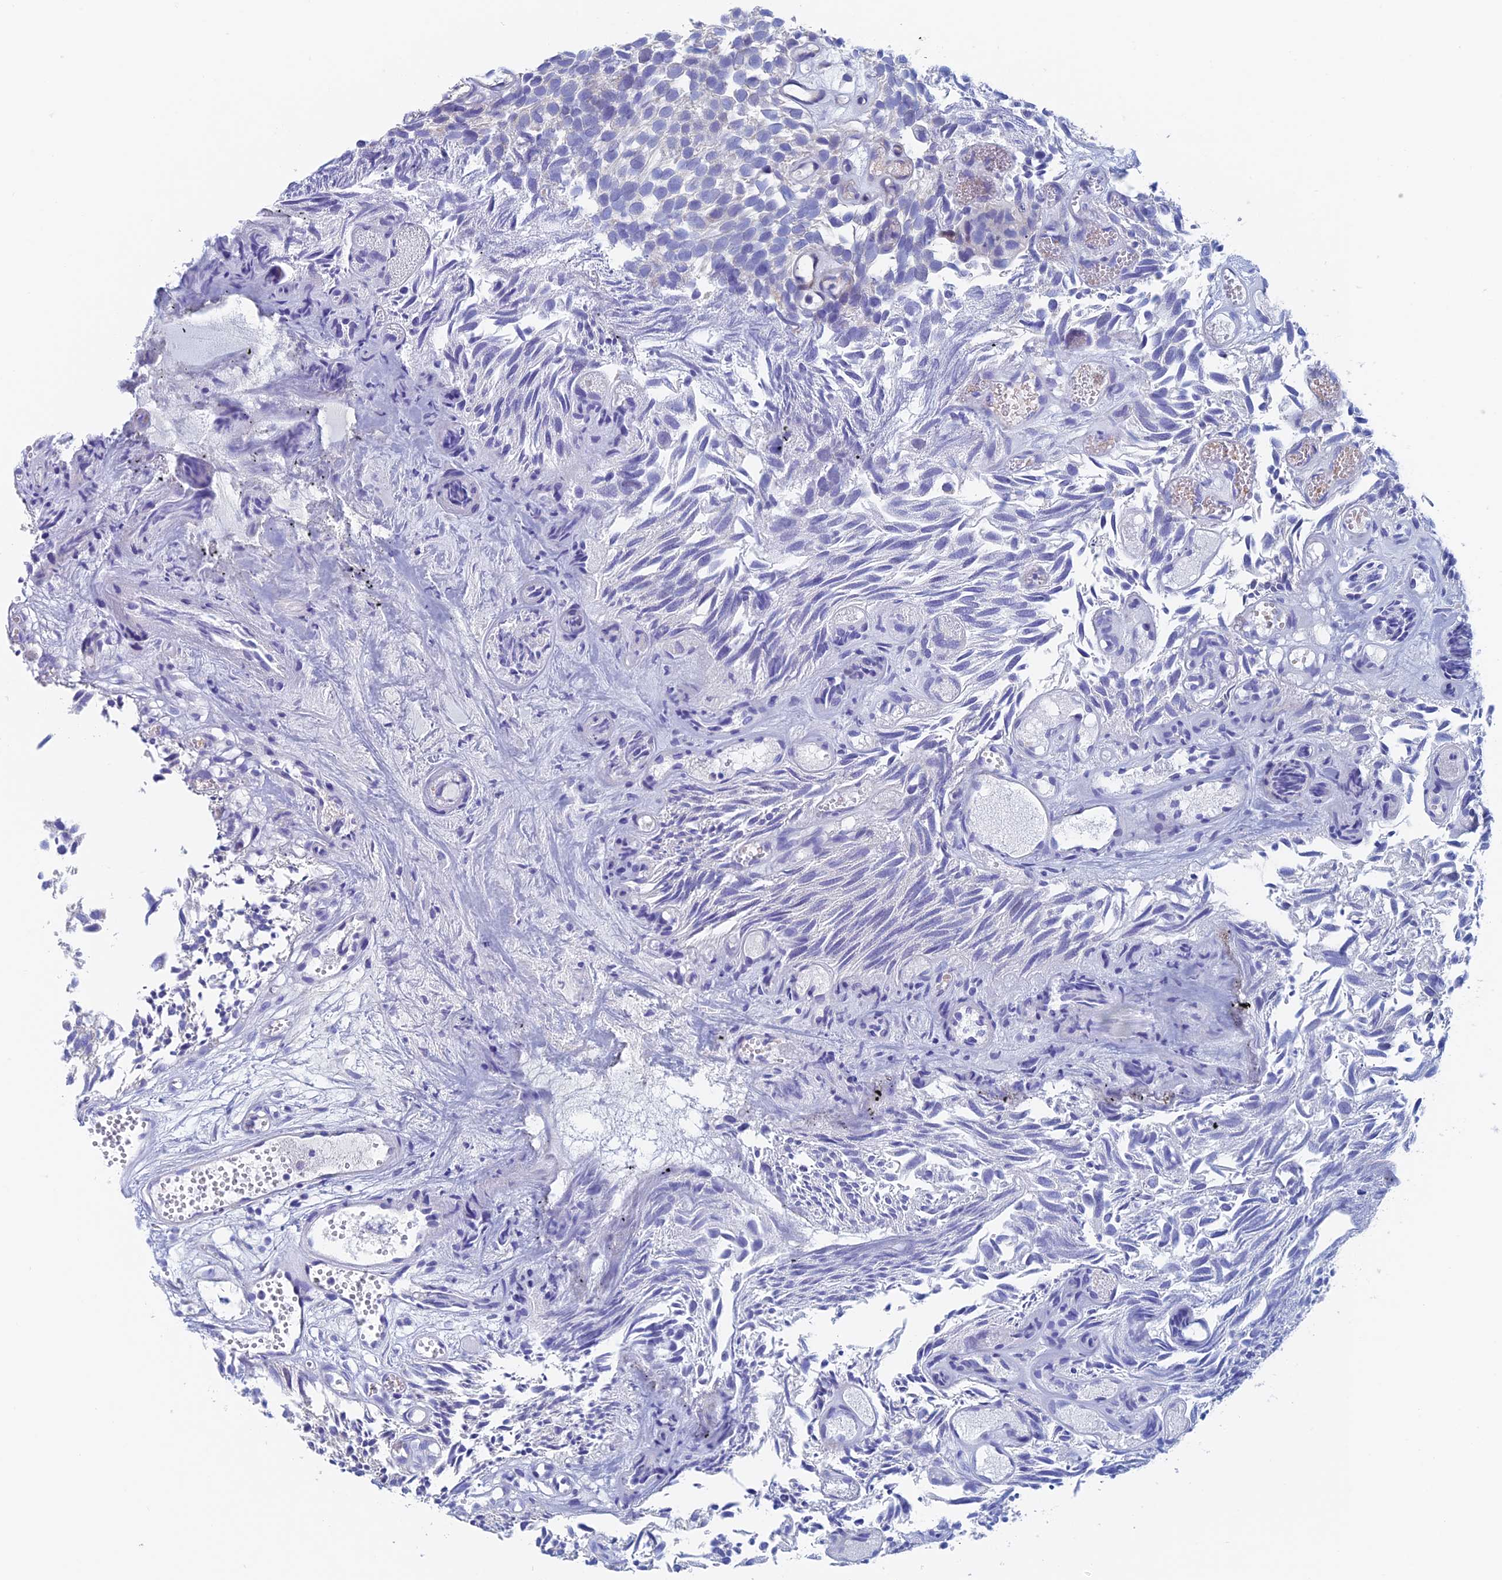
{"staining": {"intensity": "negative", "quantity": "none", "location": "none"}, "tissue": "urothelial cancer", "cell_type": "Tumor cells", "image_type": "cancer", "snomed": [{"axis": "morphology", "description": "Urothelial carcinoma, Low grade"}, {"axis": "topography", "description": "Urinary bladder"}], "caption": "This is a photomicrograph of IHC staining of urothelial carcinoma (low-grade), which shows no staining in tumor cells.", "gene": "PSMC3IP", "patient": {"sex": "male", "age": 89}}